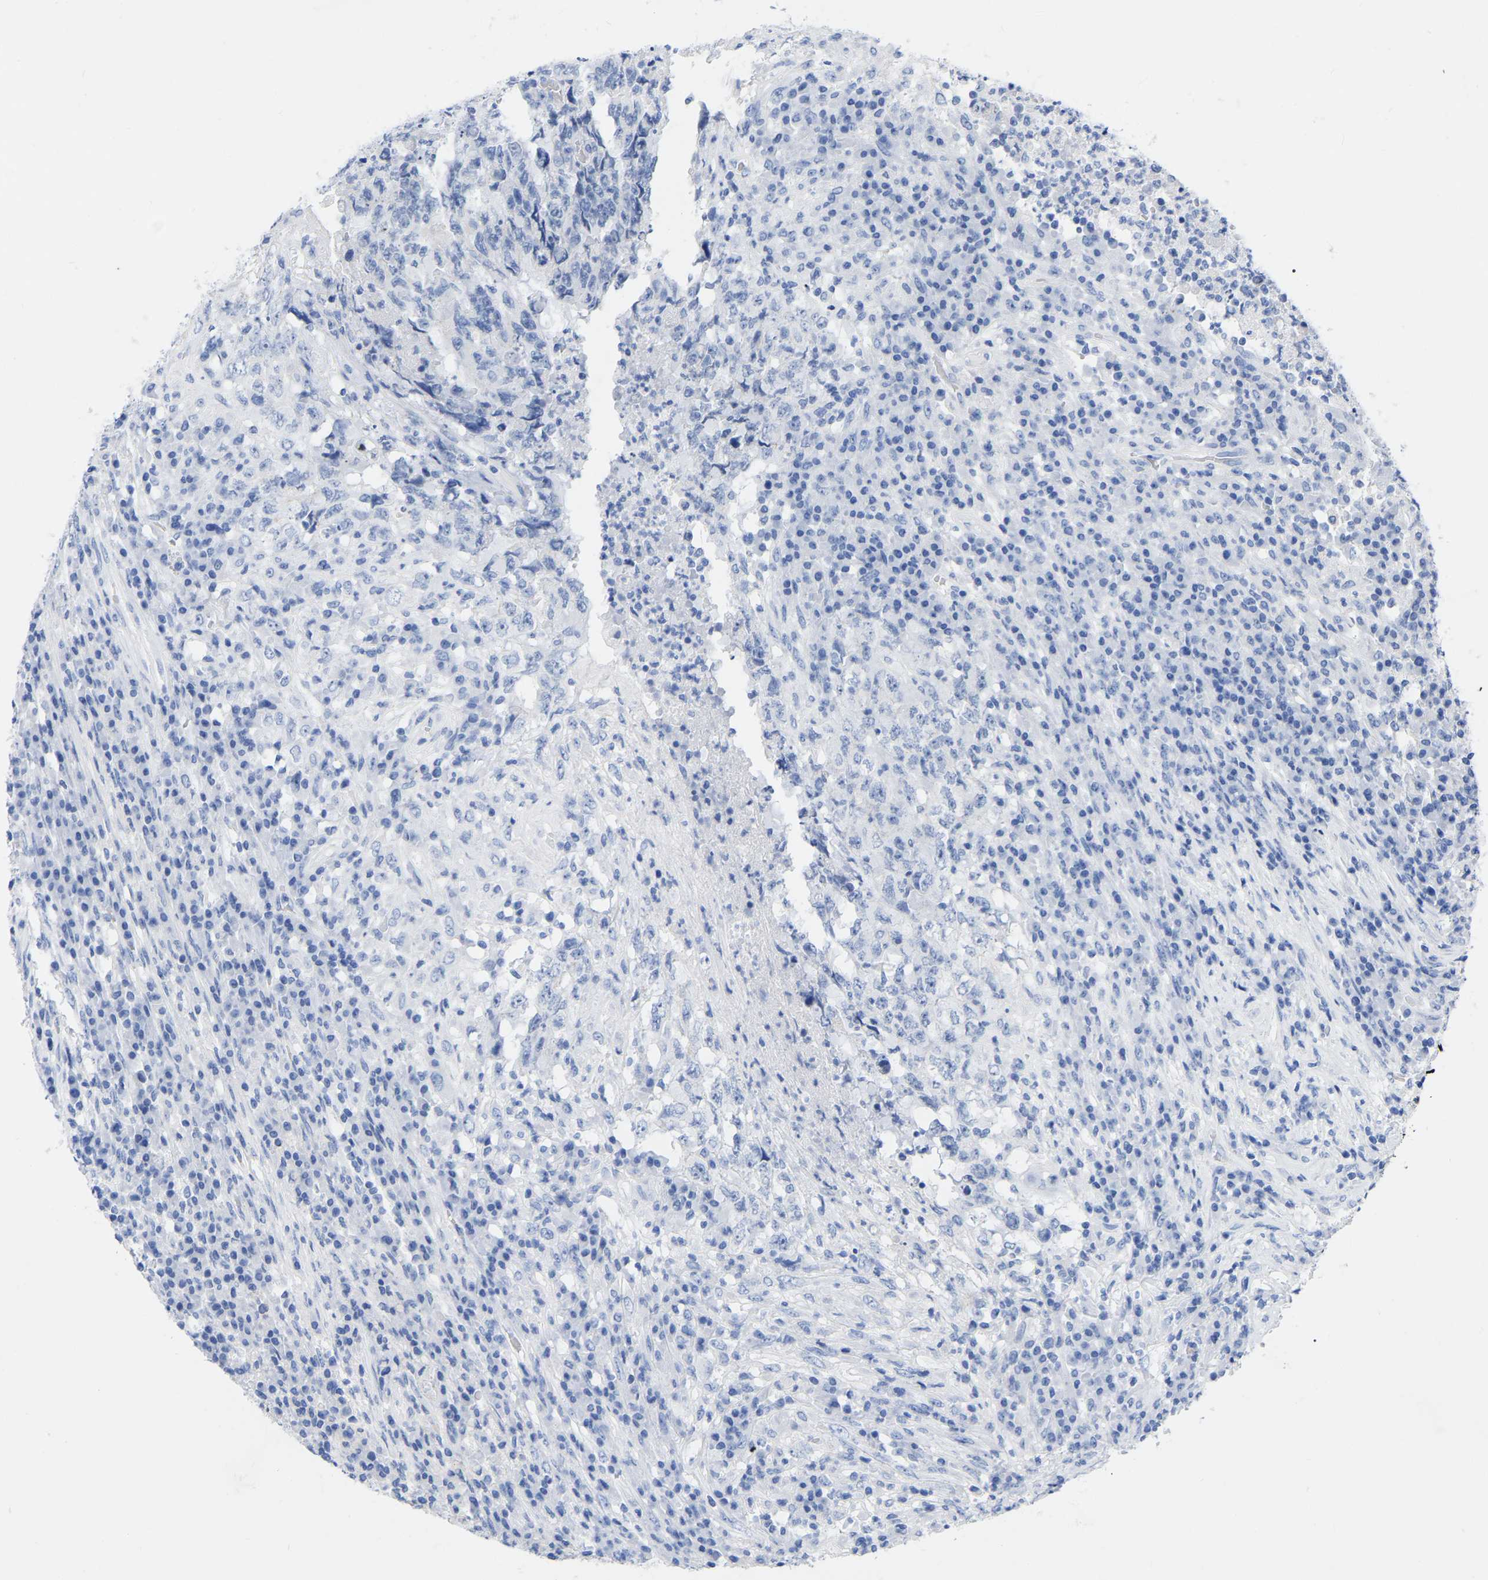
{"staining": {"intensity": "negative", "quantity": "none", "location": "none"}, "tissue": "testis cancer", "cell_type": "Tumor cells", "image_type": "cancer", "snomed": [{"axis": "morphology", "description": "Necrosis, NOS"}, {"axis": "morphology", "description": "Carcinoma, Embryonal, NOS"}, {"axis": "topography", "description": "Testis"}], "caption": "Micrograph shows no significant protein expression in tumor cells of testis cancer. Nuclei are stained in blue.", "gene": "ZNF629", "patient": {"sex": "male", "age": 19}}